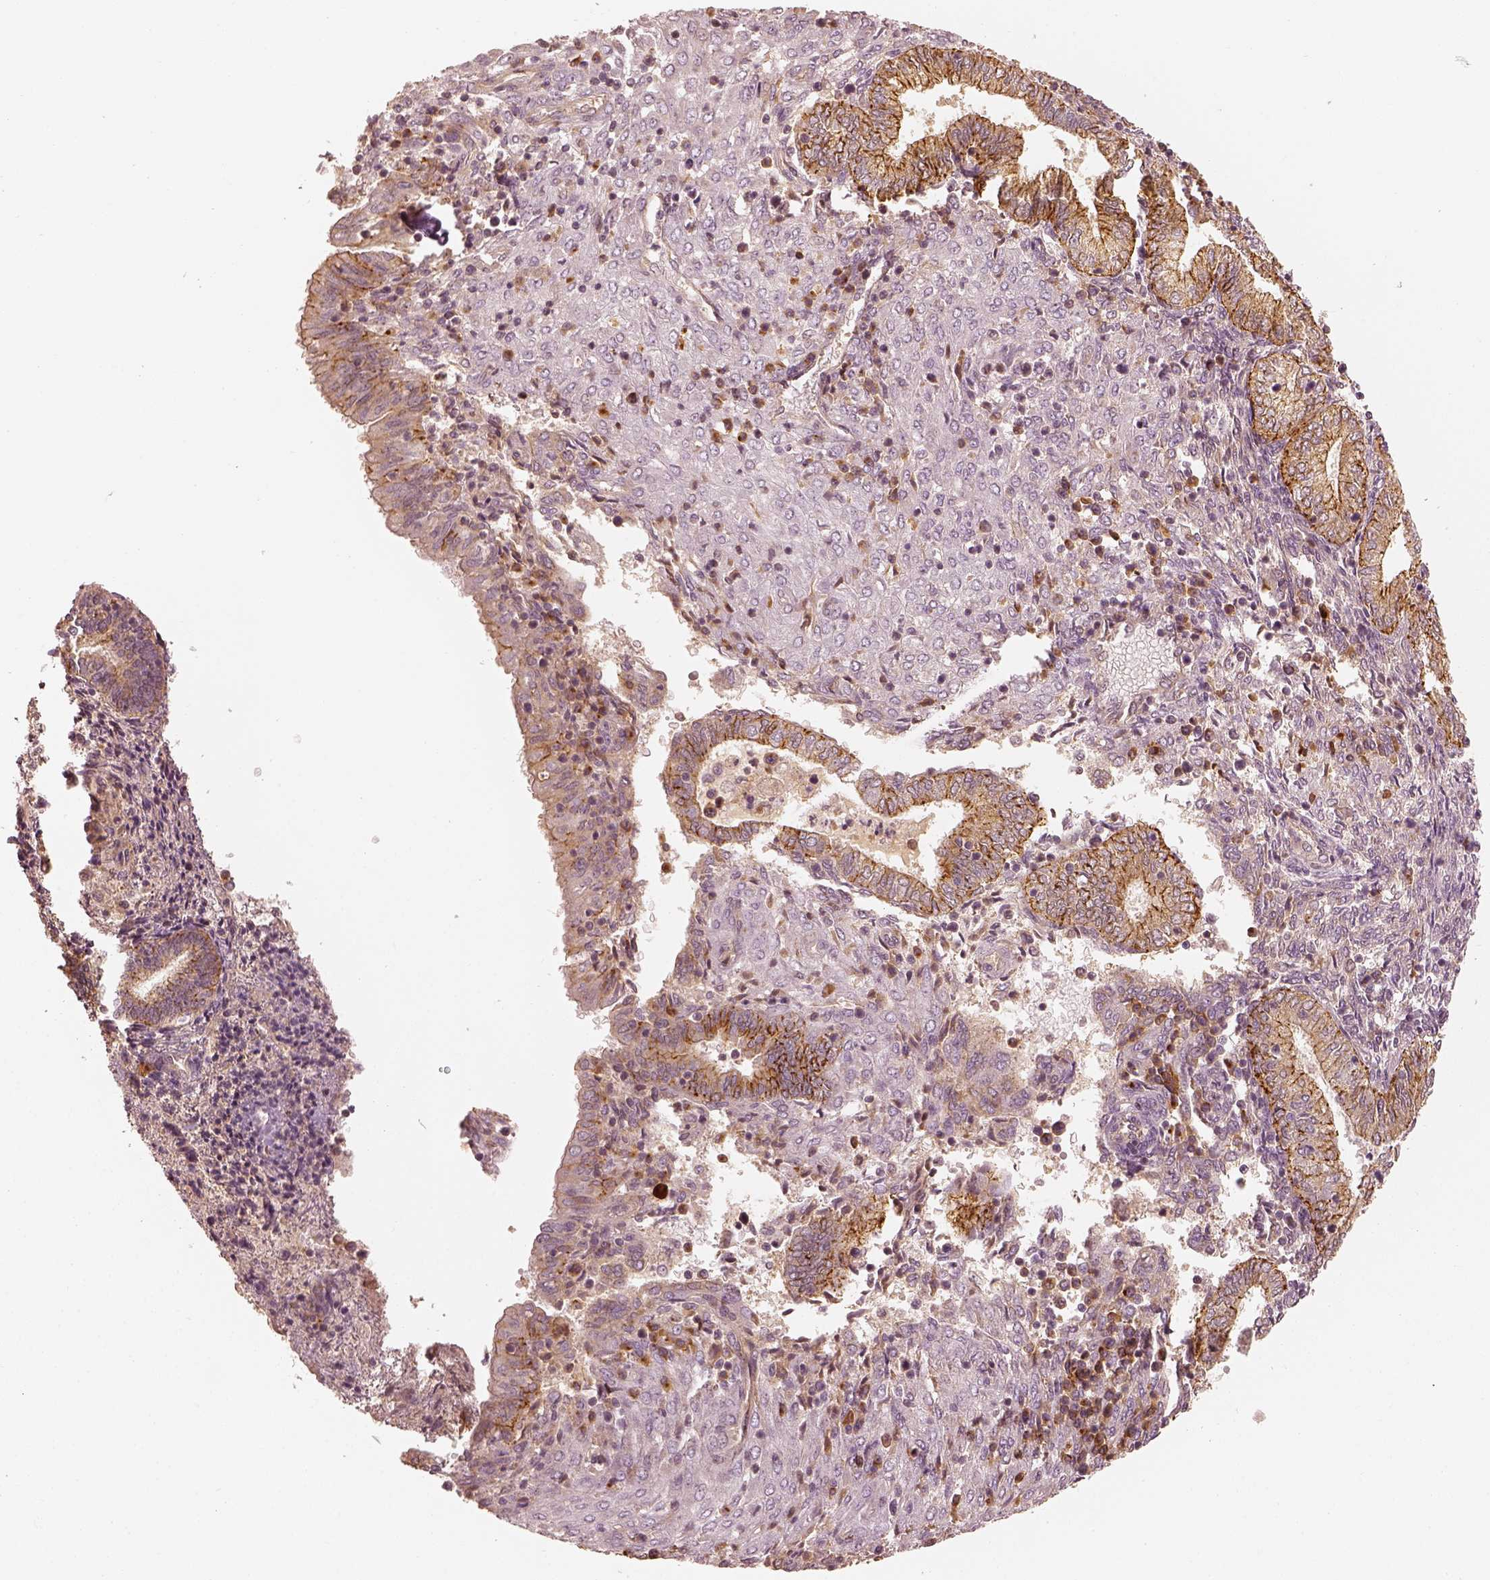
{"staining": {"intensity": "negative", "quantity": "none", "location": "none"}, "tissue": "endometrium", "cell_type": "Cells in endometrial stroma", "image_type": "normal", "snomed": [{"axis": "morphology", "description": "Normal tissue, NOS"}, {"axis": "topography", "description": "Endometrium"}], "caption": "The IHC histopathology image has no significant expression in cells in endometrial stroma of endometrium.", "gene": "GORASP2", "patient": {"sex": "female", "age": 42}}